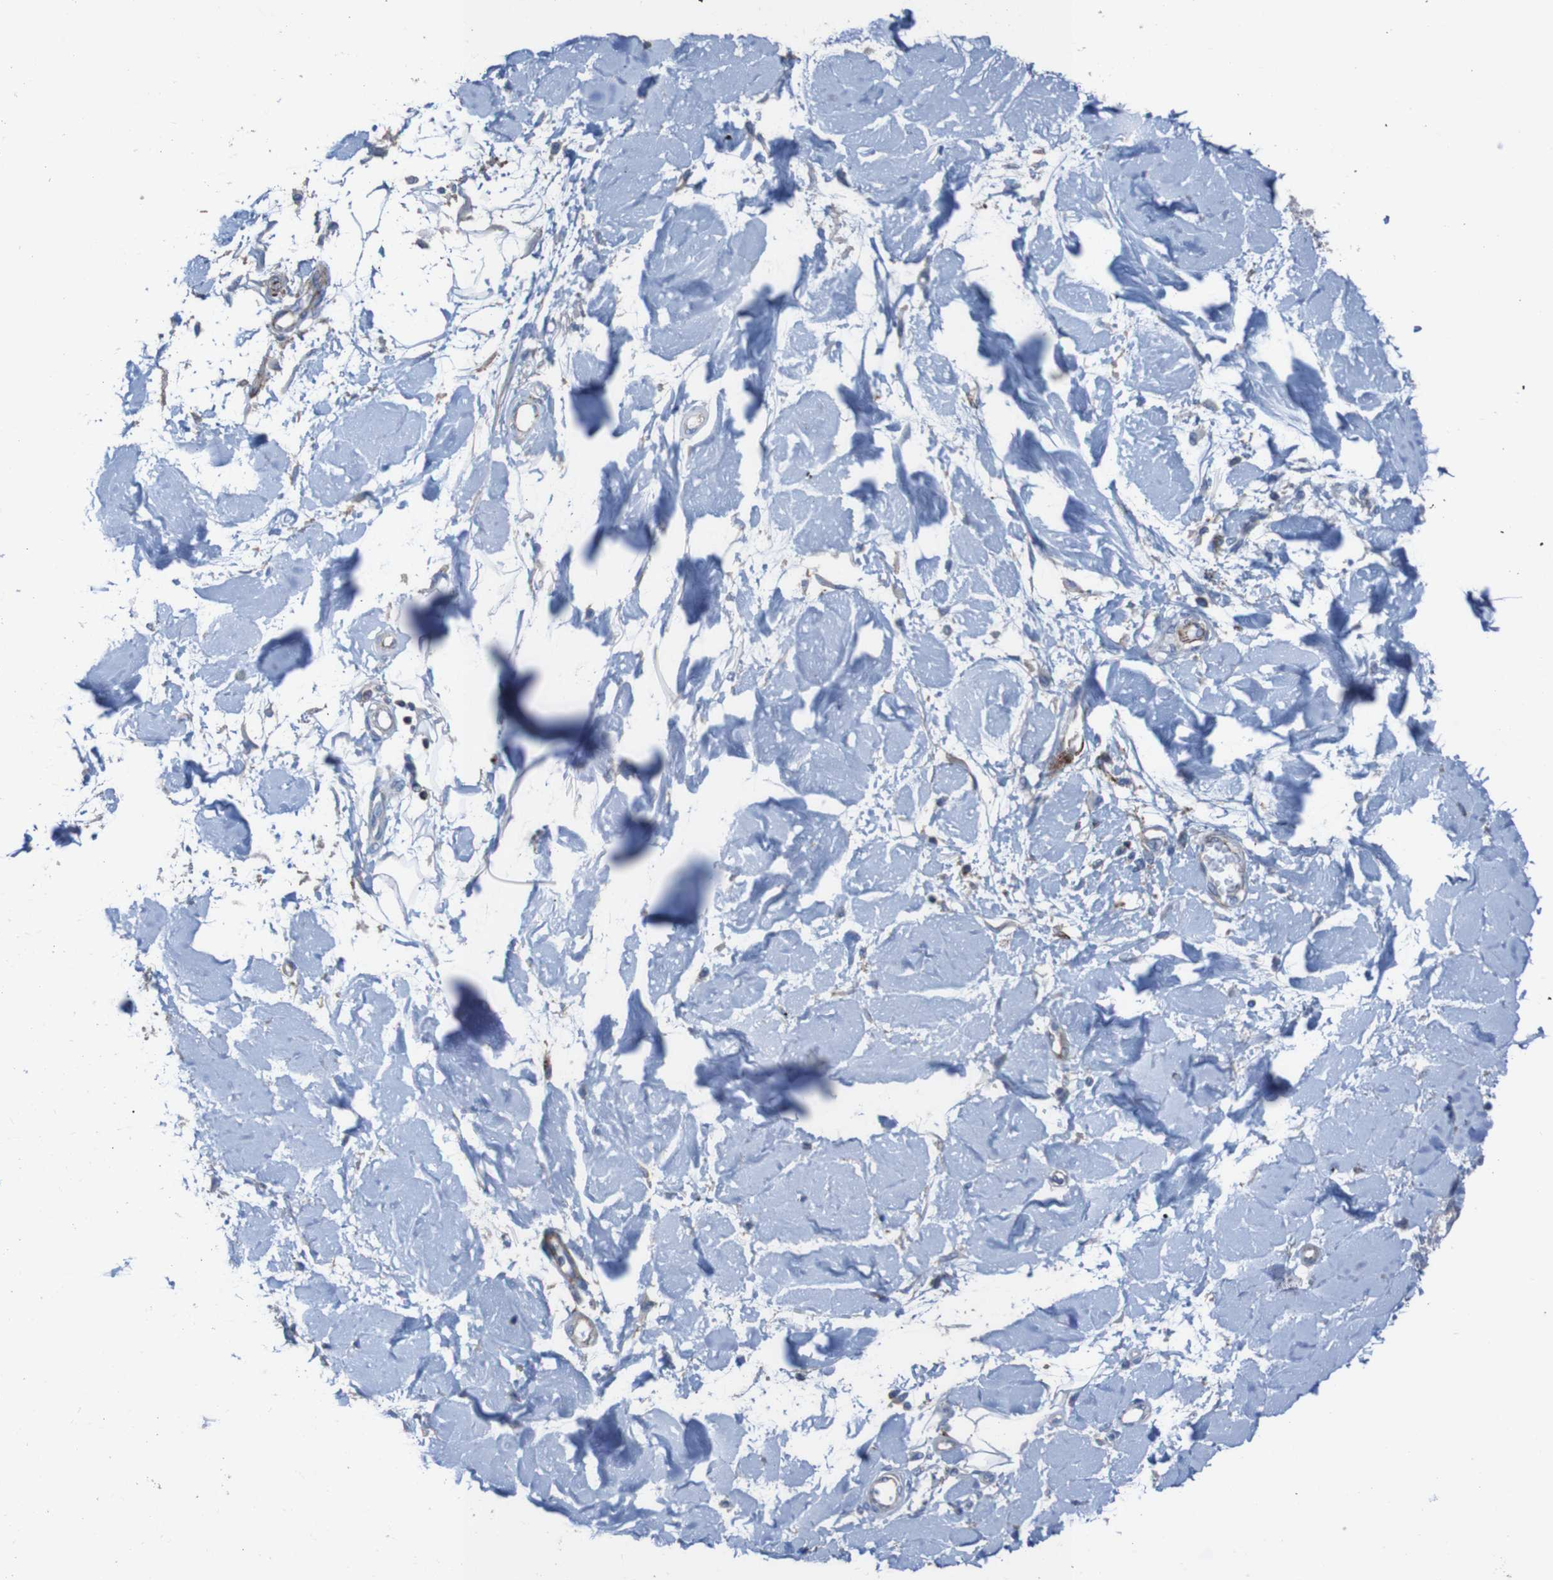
{"staining": {"intensity": "negative", "quantity": "none", "location": "none"}, "tissue": "adipose tissue", "cell_type": "Adipocytes", "image_type": "normal", "snomed": [{"axis": "morphology", "description": "Squamous cell carcinoma, NOS"}, {"axis": "topography", "description": "Skin"}], "caption": "Adipocytes are negative for protein expression in unremarkable human adipose tissue. (Immunohistochemistry (ihc), brightfield microscopy, high magnification).", "gene": "RNF182", "patient": {"sex": "male", "age": 83}}